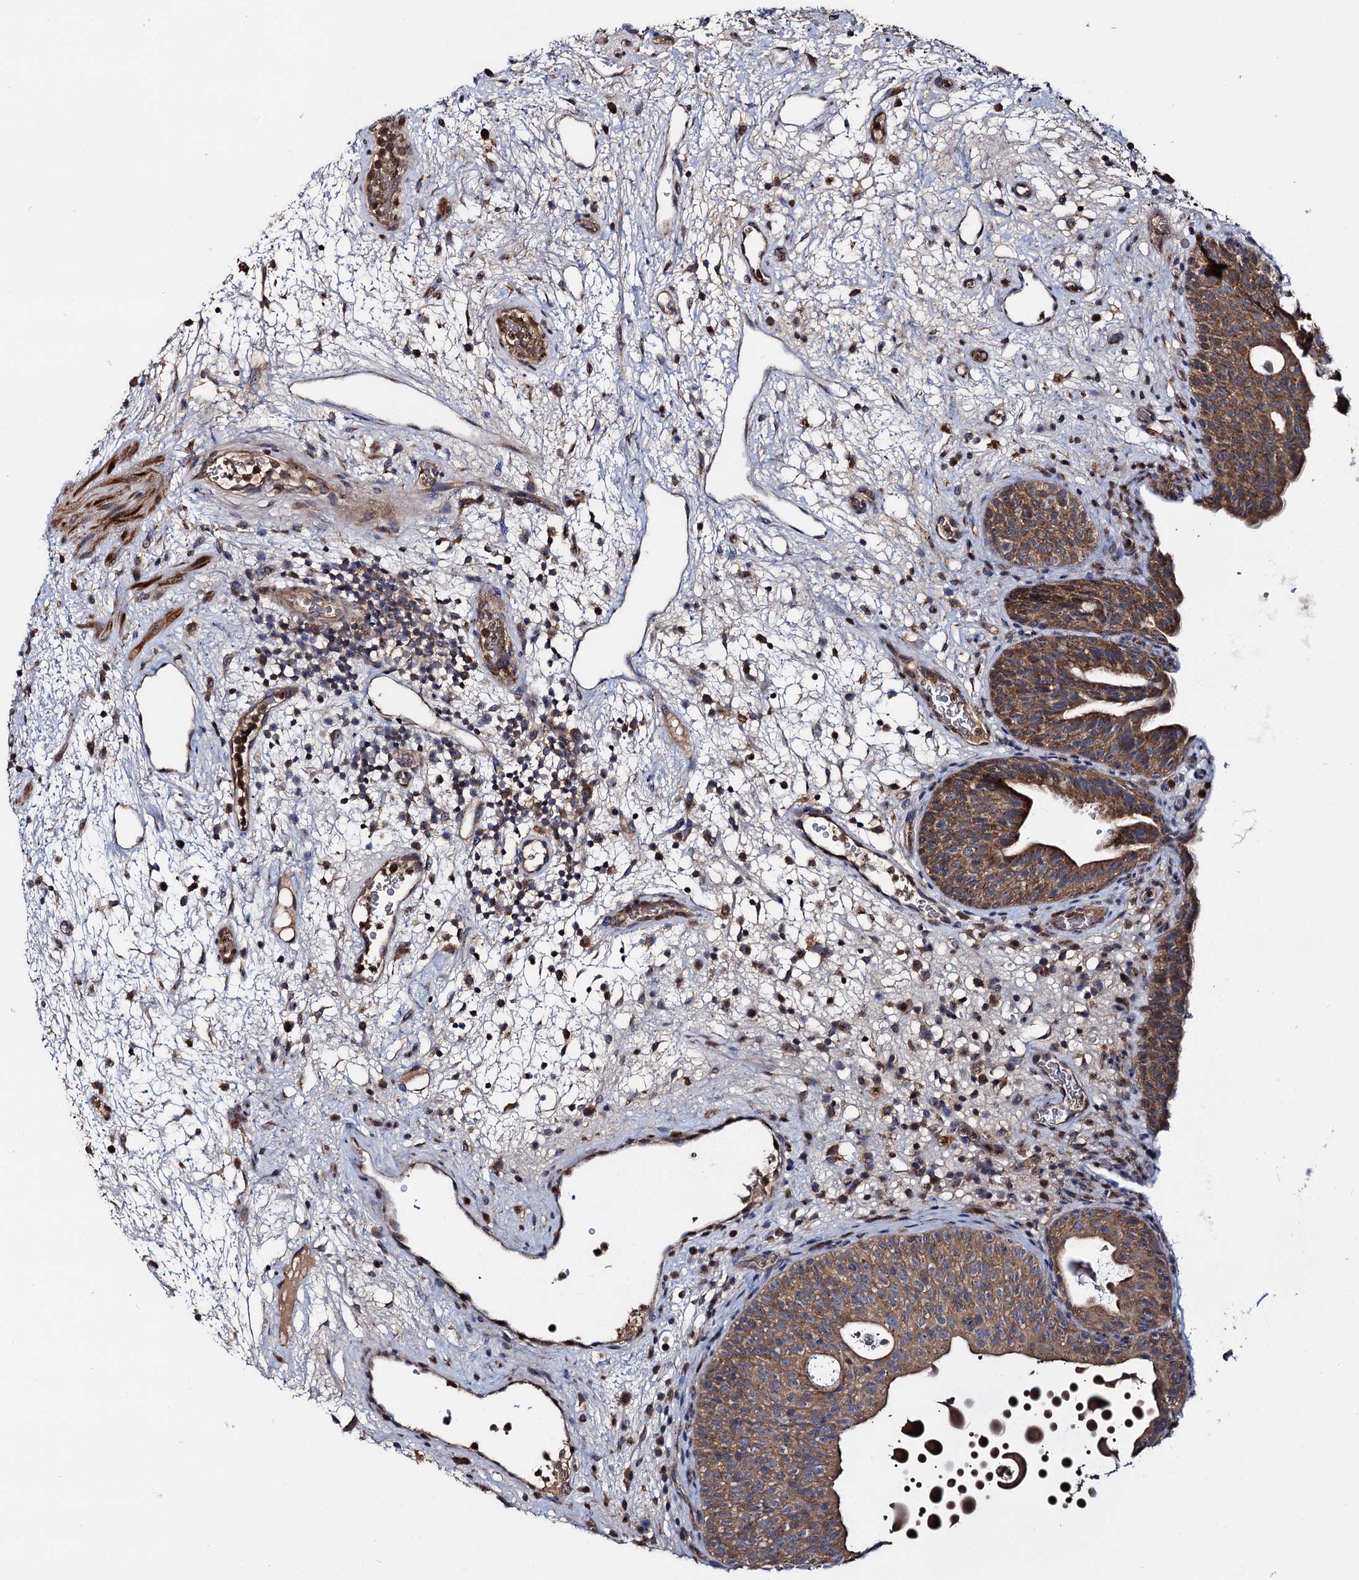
{"staining": {"intensity": "moderate", "quantity": ">75%", "location": "cytoplasmic/membranous"}, "tissue": "urinary bladder", "cell_type": "Urothelial cells", "image_type": "normal", "snomed": [{"axis": "morphology", "description": "Normal tissue, NOS"}, {"axis": "topography", "description": "Urinary bladder"}], "caption": "This photomicrograph exhibits unremarkable urinary bladder stained with IHC to label a protein in brown. The cytoplasmic/membranous of urothelial cells show moderate positivity for the protein. Nuclei are counter-stained blue.", "gene": "CEP192", "patient": {"sex": "male", "age": 71}}